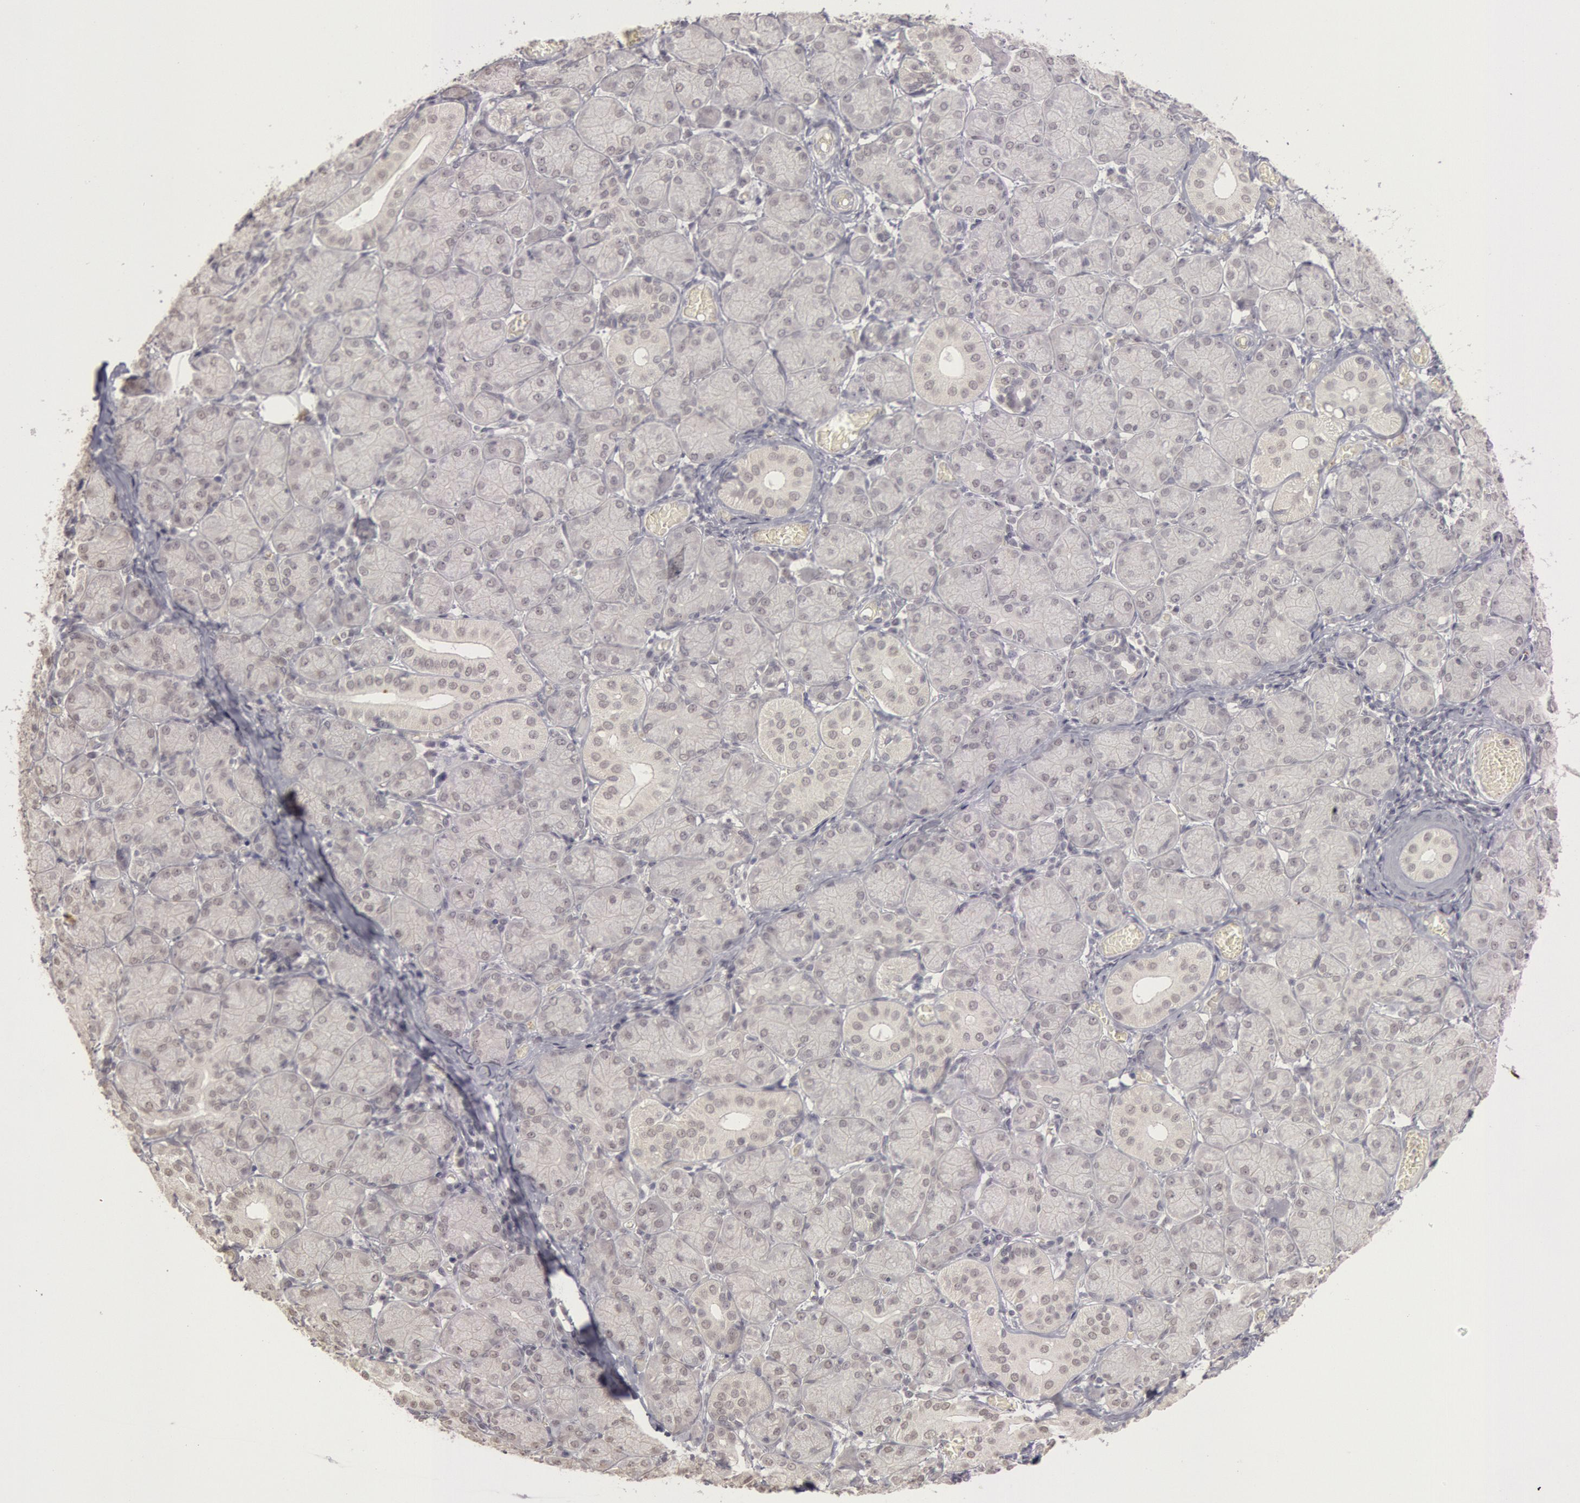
{"staining": {"intensity": "negative", "quantity": "none", "location": "none"}, "tissue": "salivary gland", "cell_type": "Glandular cells", "image_type": "normal", "snomed": [{"axis": "morphology", "description": "Normal tissue, NOS"}, {"axis": "topography", "description": "Salivary gland"}], "caption": "This is an IHC photomicrograph of normal salivary gland. There is no positivity in glandular cells.", "gene": "RIMBP3B", "patient": {"sex": "female", "age": 24}}